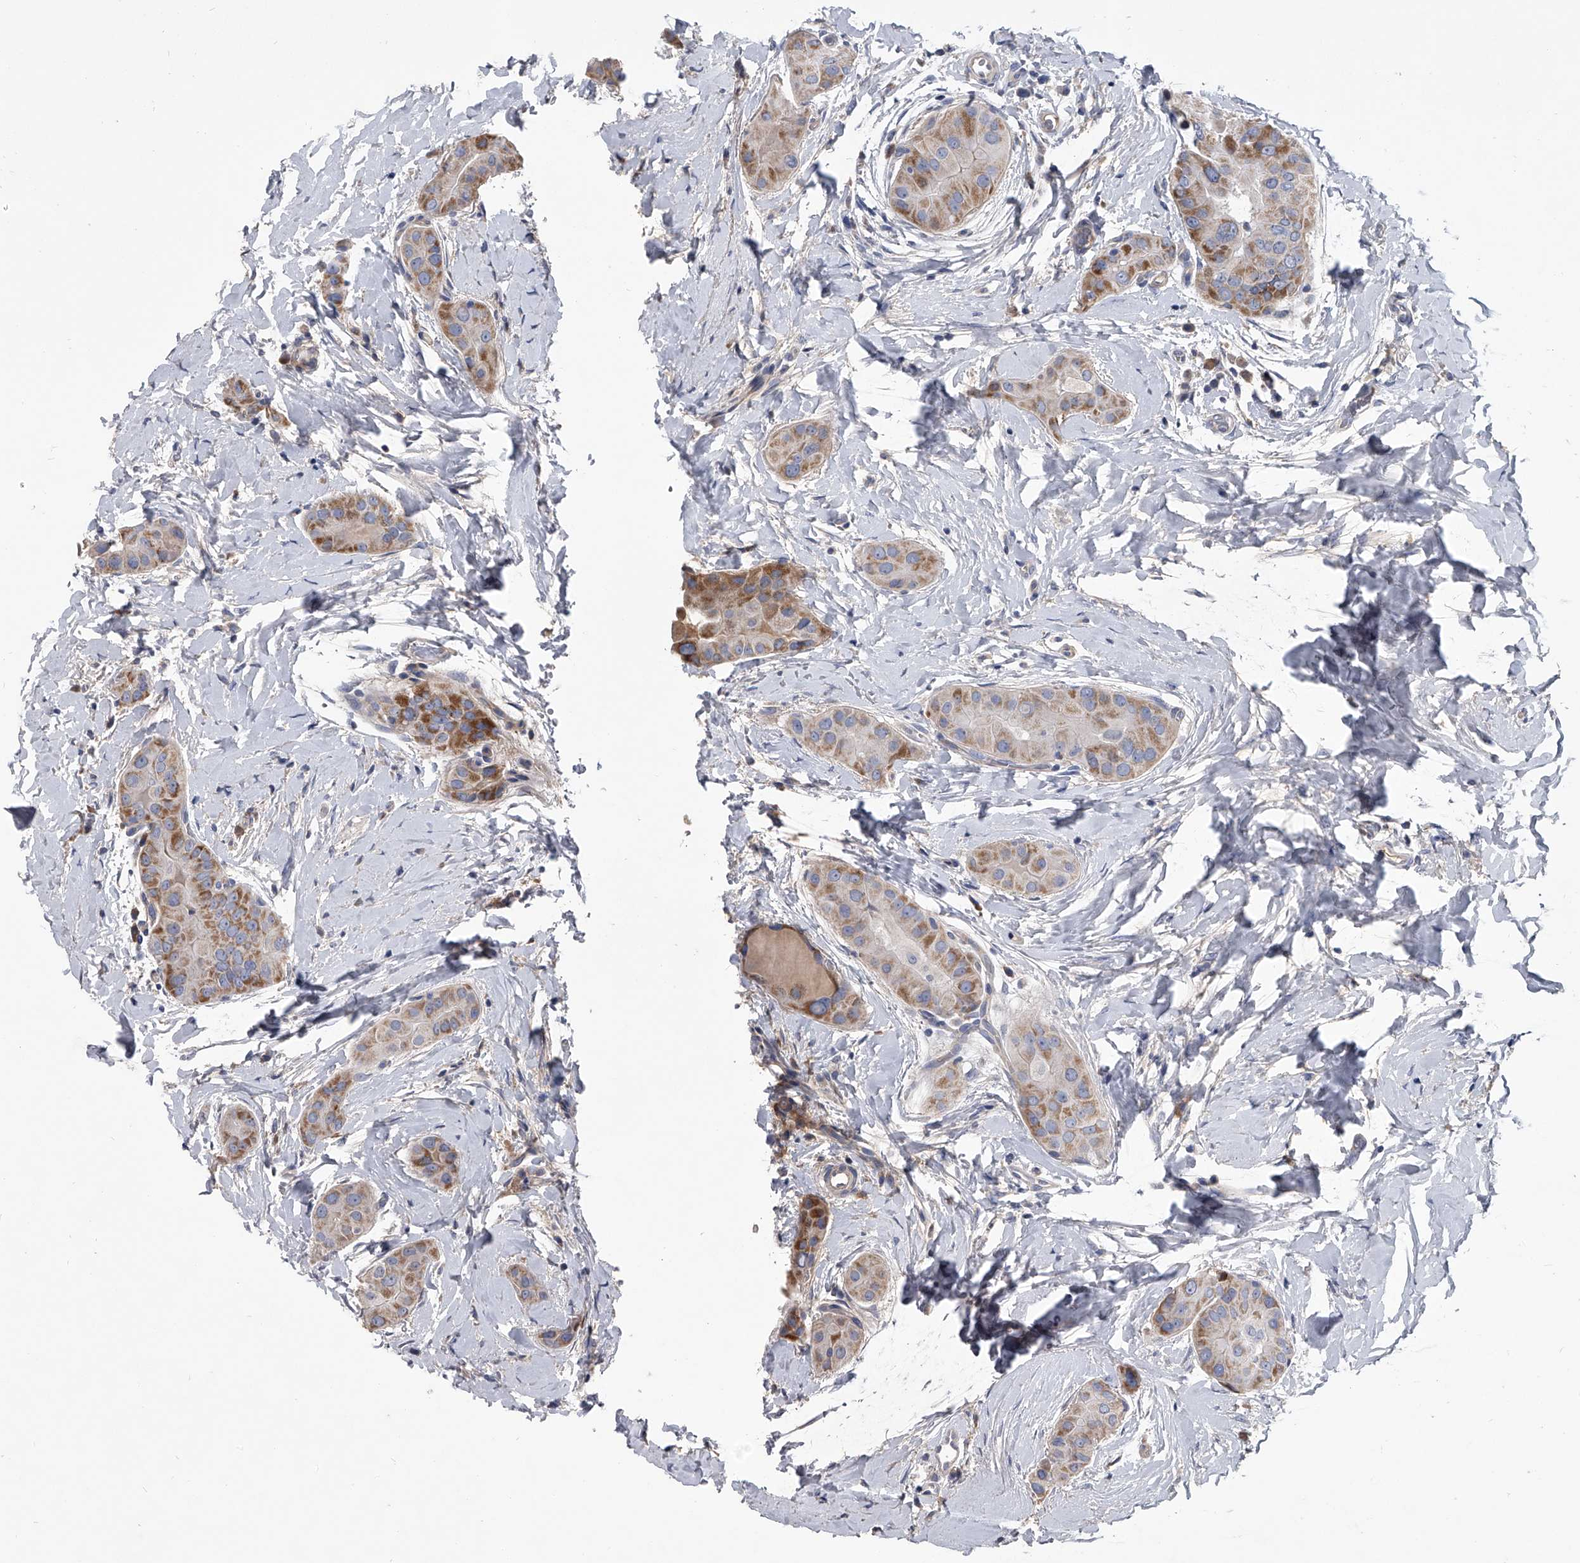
{"staining": {"intensity": "moderate", "quantity": ">75%", "location": "cytoplasmic/membranous"}, "tissue": "thyroid cancer", "cell_type": "Tumor cells", "image_type": "cancer", "snomed": [{"axis": "morphology", "description": "Papillary adenocarcinoma, NOS"}, {"axis": "topography", "description": "Thyroid gland"}], "caption": "The histopathology image demonstrates immunohistochemical staining of thyroid cancer (papillary adenocarcinoma). There is moderate cytoplasmic/membranous expression is present in approximately >75% of tumor cells. (DAB (3,3'-diaminobenzidine) IHC, brown staining for protein, blue staining for nuclei).", "gene": "NRP1", "patient": {"sex": "male", "age": 33}}